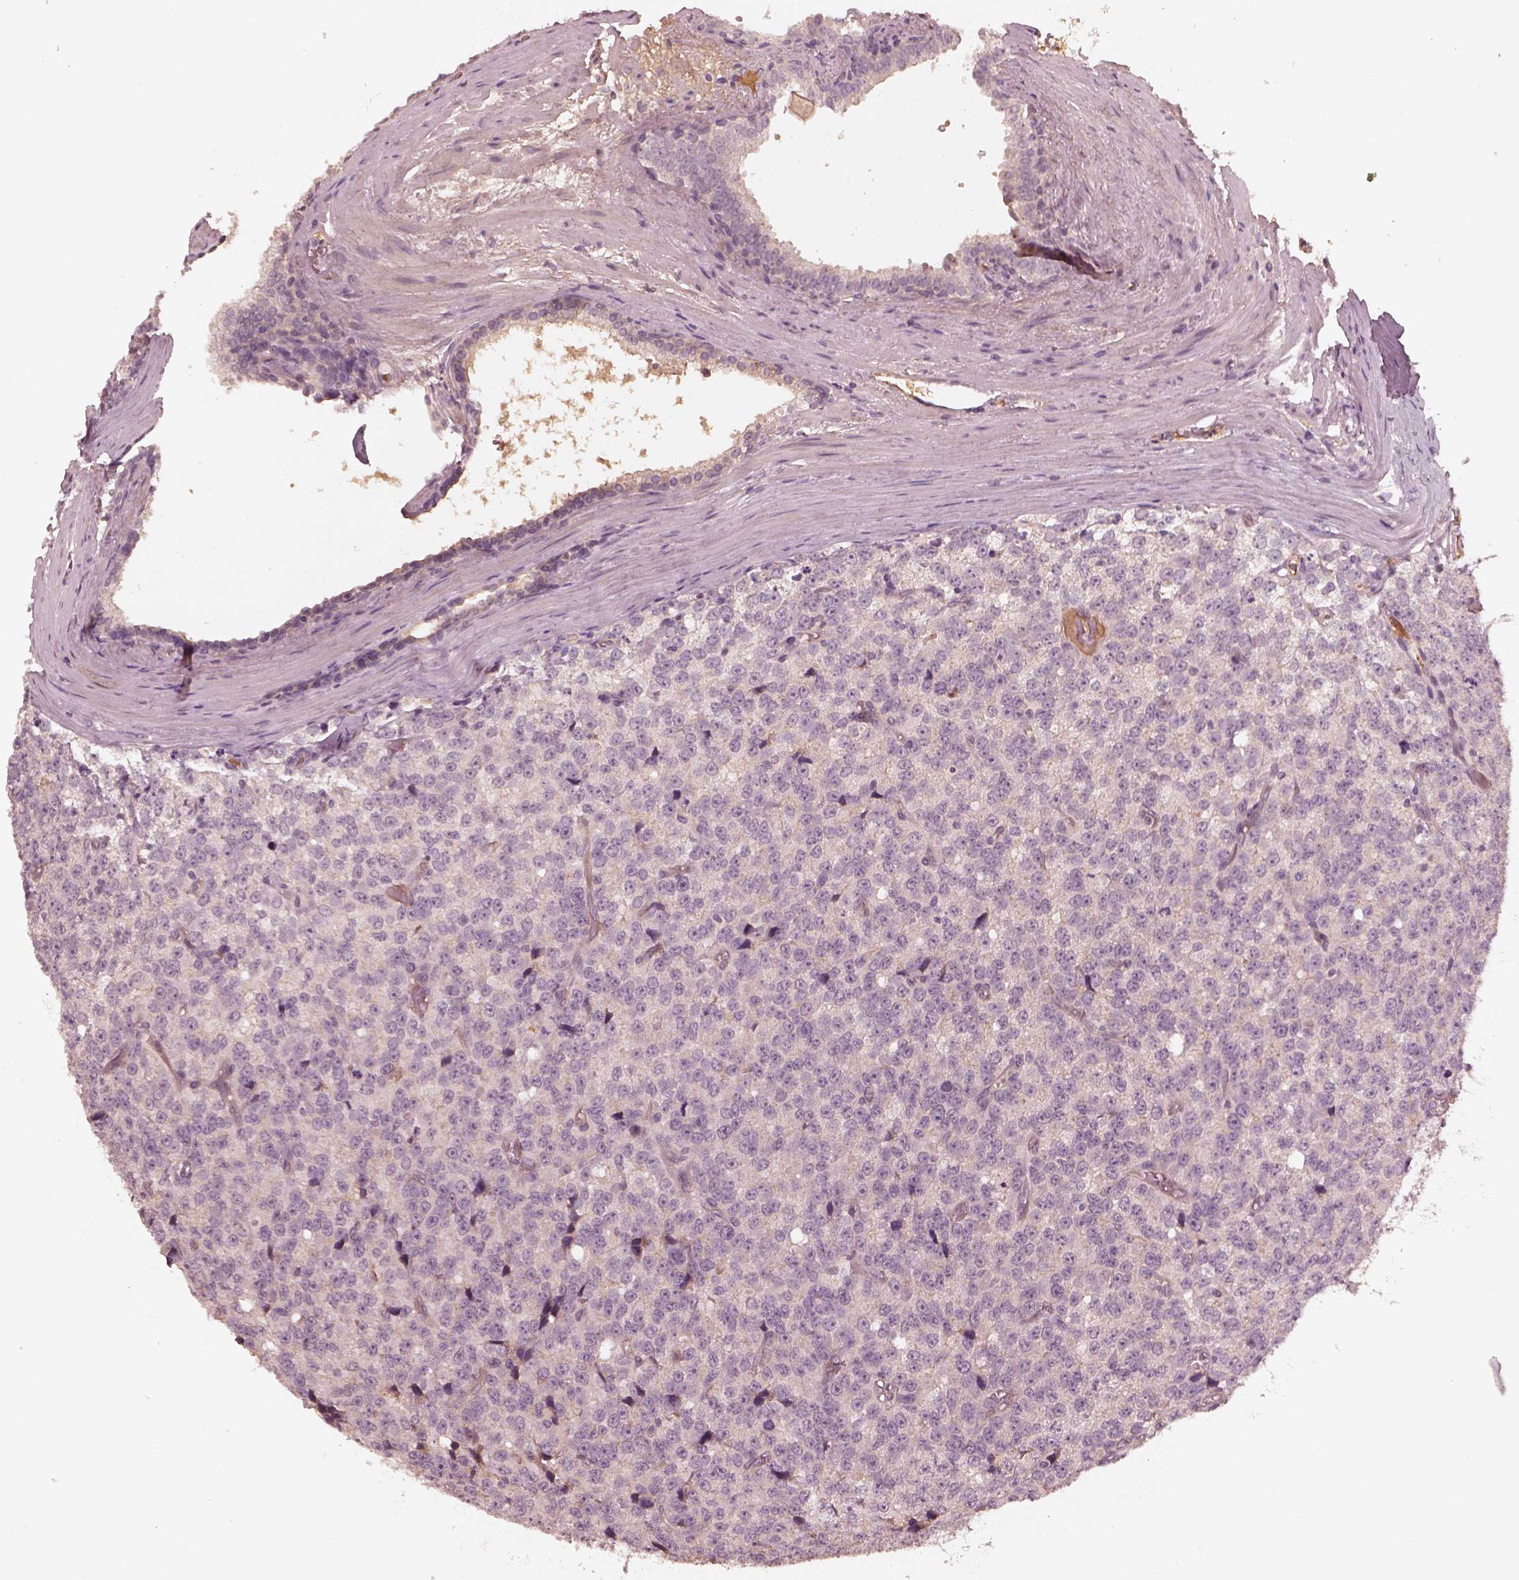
{"staining": {"intensity": "negative", "quantity": "none", "location": "none"}, "tissue": "prostate cancer", "cell_type": "Tumor cells", "image_type": "cancer", "snomed": [{"axis": "morphology", "description": "Adenocarcinoma, High grade"}, {"axis": "topography", "description": "Prostate and seminal vesicle, NOS"}], "caption": "There is no significant expression in tumor cells of high-grade adenocarcinoma (prostate).", "gene": "TF", "patient": {"sex": "male", "age": 62}}